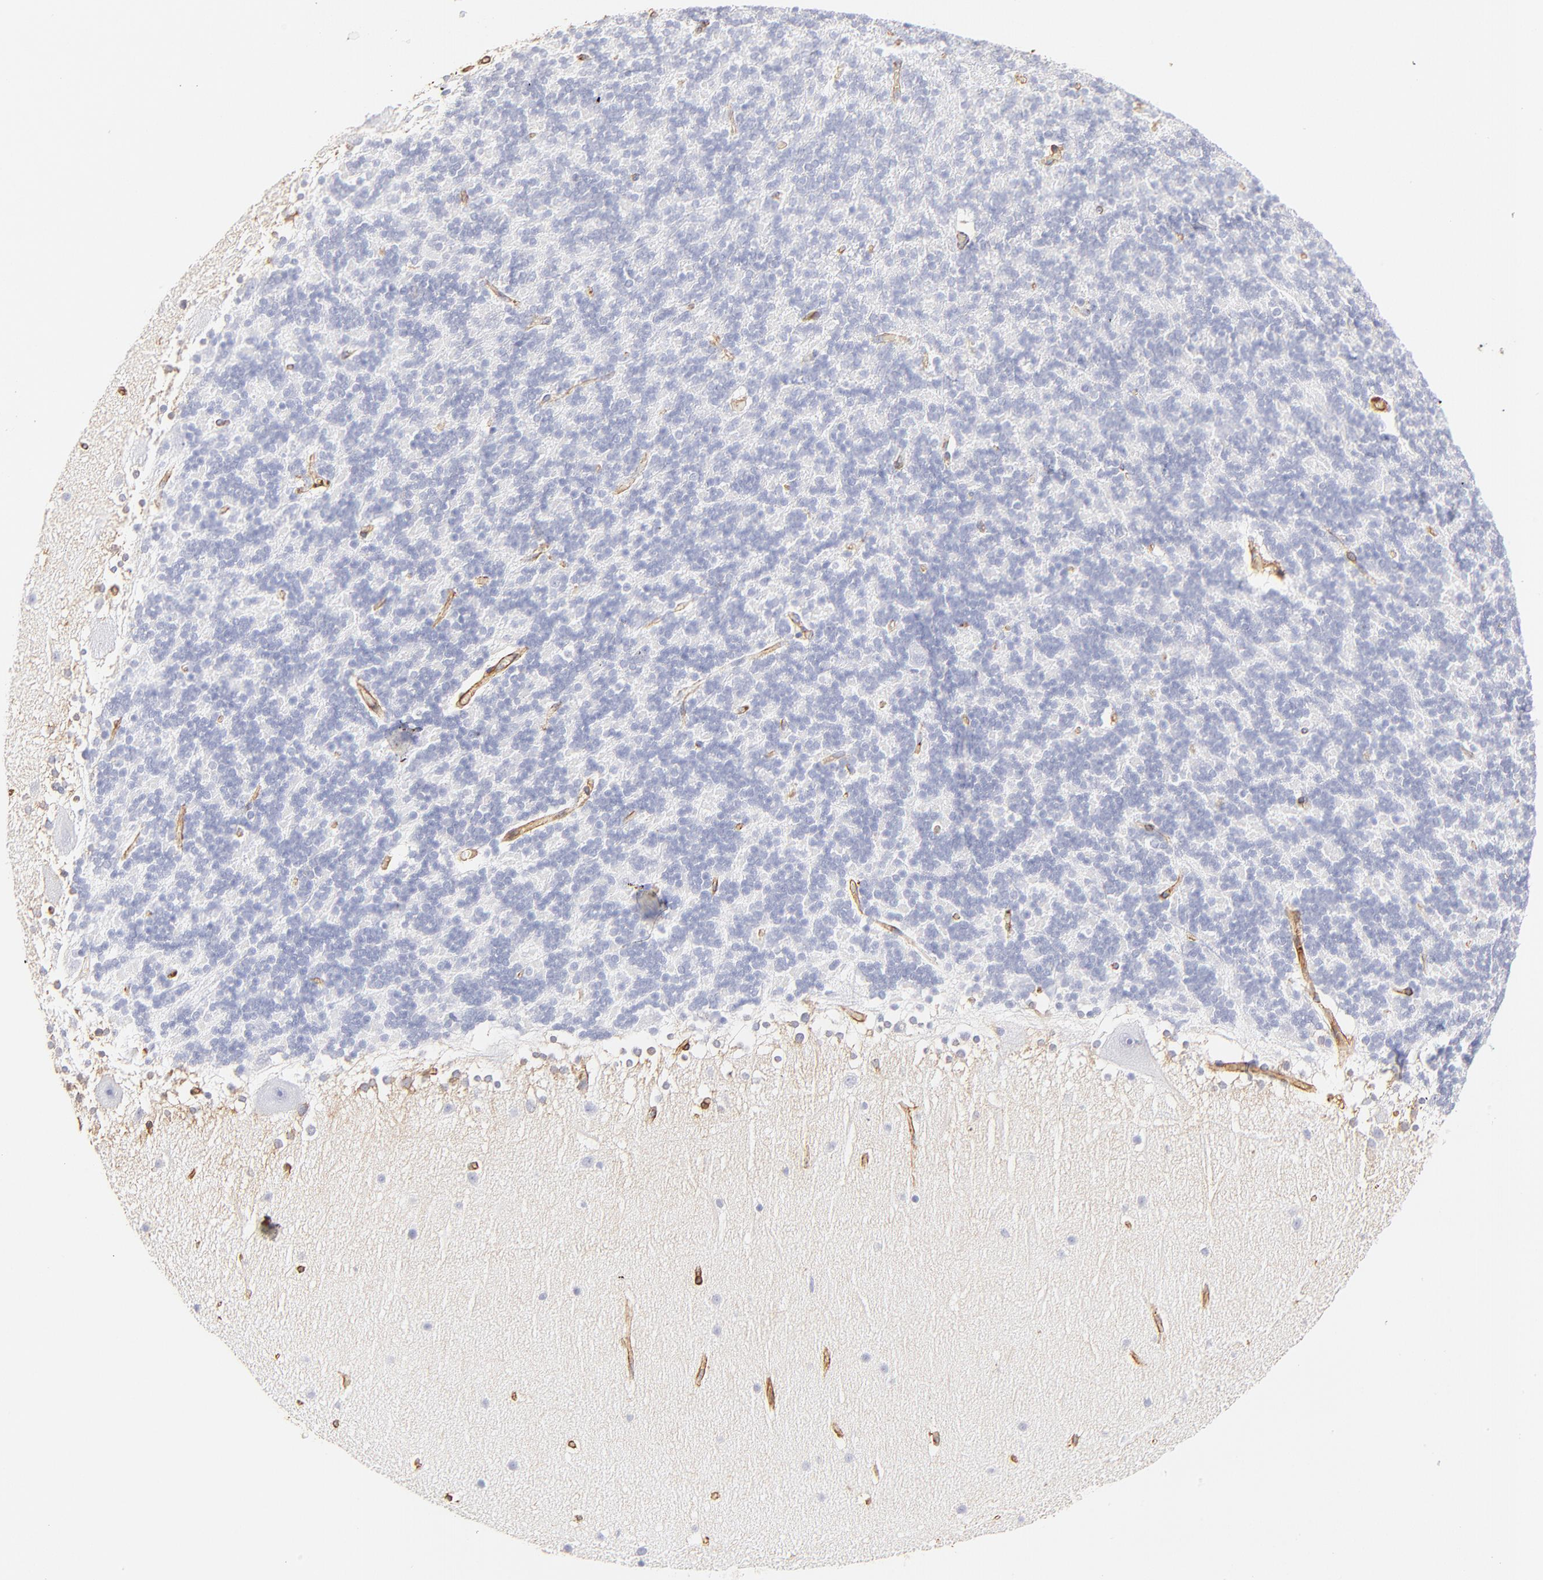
{"staining": {"intensity": "negative", "quantity": "none", "location": "none"}, "tissue": "cerebellum", "cell_type": "Cells in granular layer", "image_type": "normal", "snomed": [{"axis": "morphology", "description": "Normal tissue, NOS"}, {"axis": "topography", "description": "Cerebellum"}], "caption": "Cerebellum stained for a protein using IHC demonstrates no staining cells in granular layer.", "gene": "FLNA", "patient": {"sex": "female", "age": 19}}